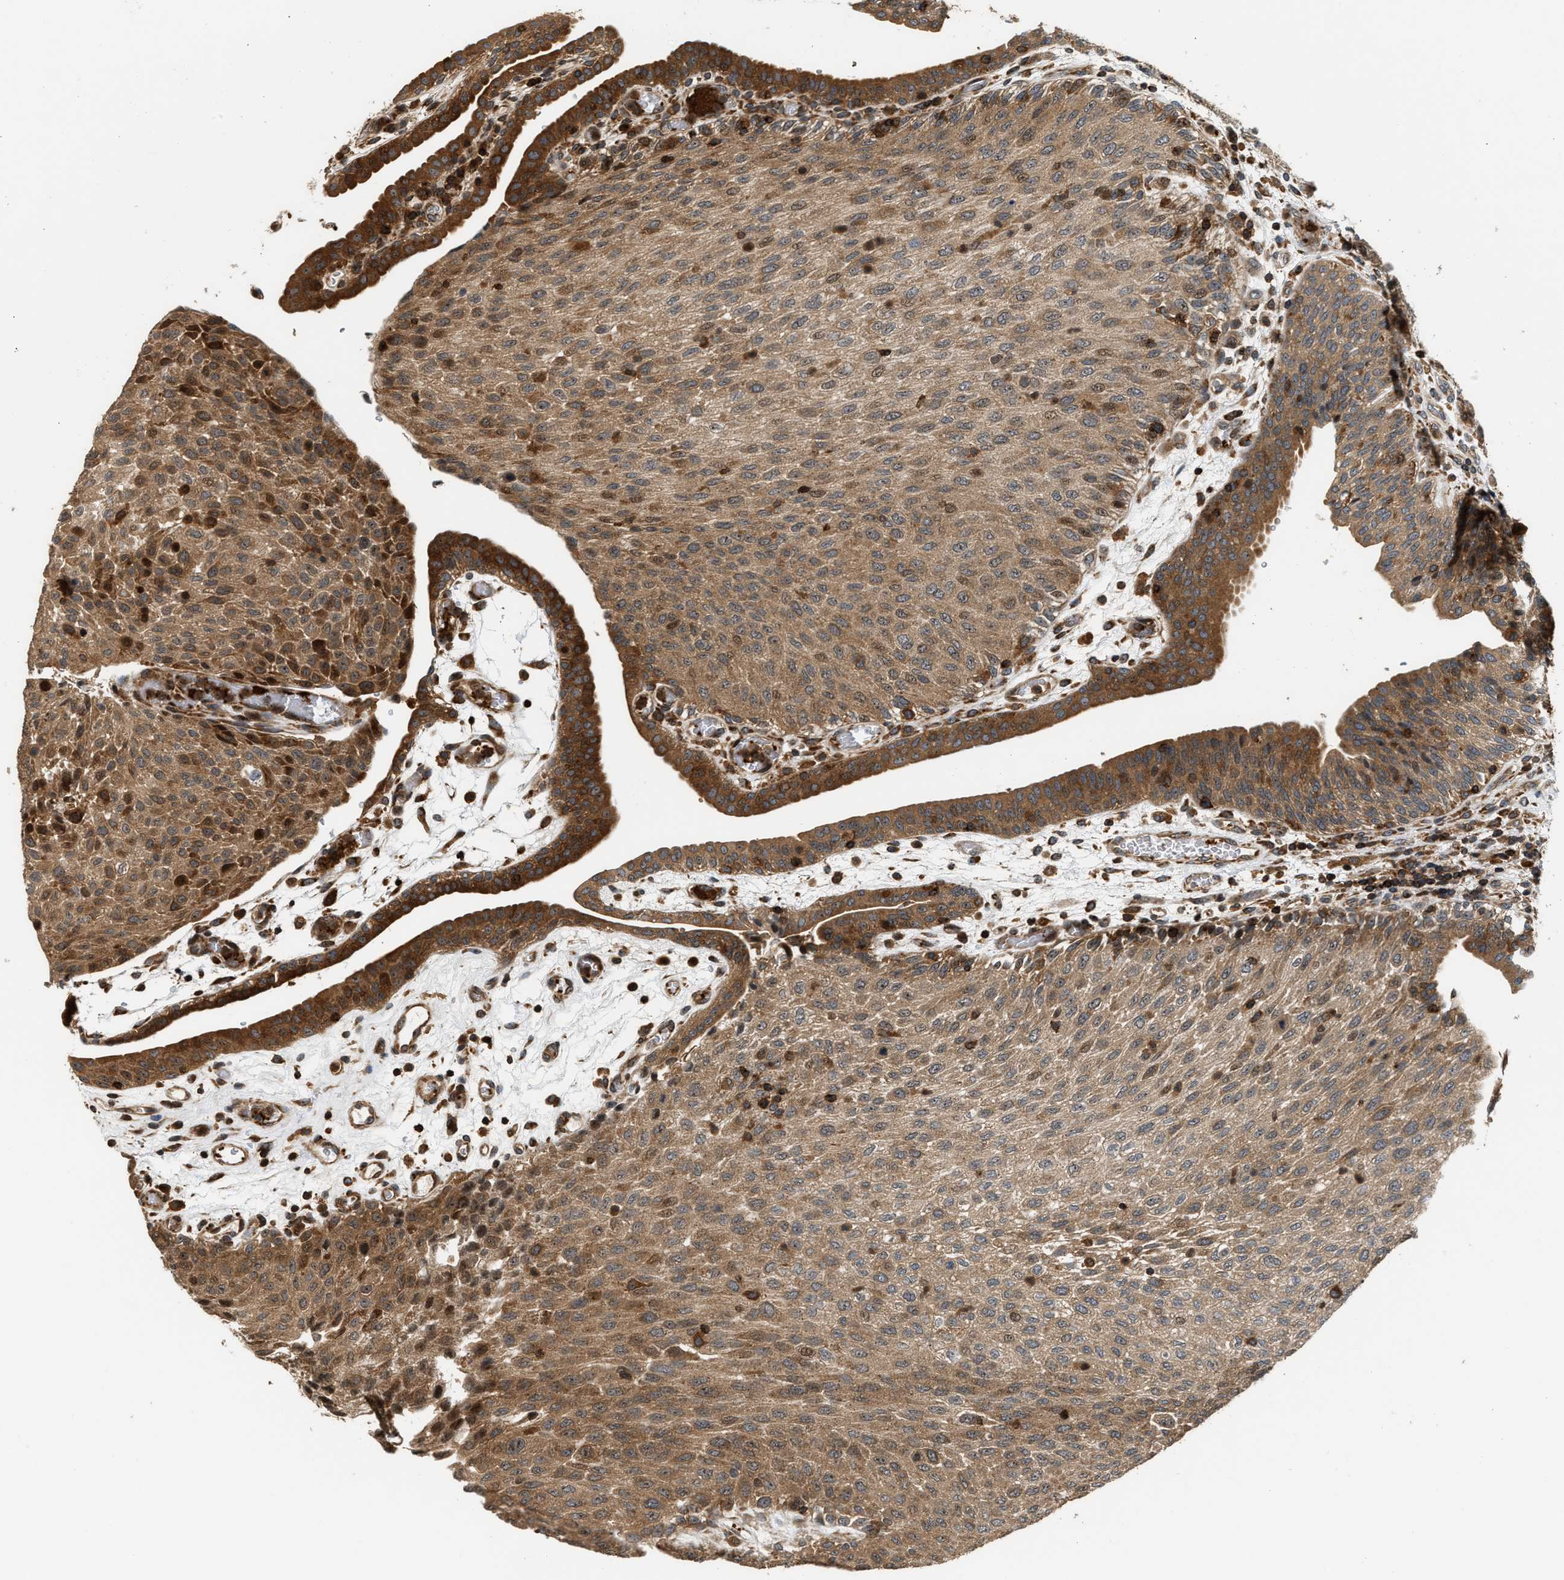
{"staining": {"intensity": "moderate", "quantity": "<25%", "location": "cytoplasmic/membranous,nuclear"}, "tissue": "urothelial cancer", "cell_type": "Tumor cells", "image_type": "cancer", "snomed": [{"axis": "morphology", "description": "Urothelial carcinoma, Low grade"}, {"axis": "morphology", "description": "Urothelial carcinoma, High grade"}, {"axis": "topography", "description": "Urinary bladder"}], "caption": "Brown immunohistochemical staining in human urothelial carcinoma (high-grade) displays moderate cytoplasmic/membranous and nuclear expression in about <25% of tumor cells. Using DAB (brown) and hematoxylin (blue) stains, captured at high magnification using brightfield microscopy.", "gene": "SNX5", "patient": {"sex": "male", "age": 35}}